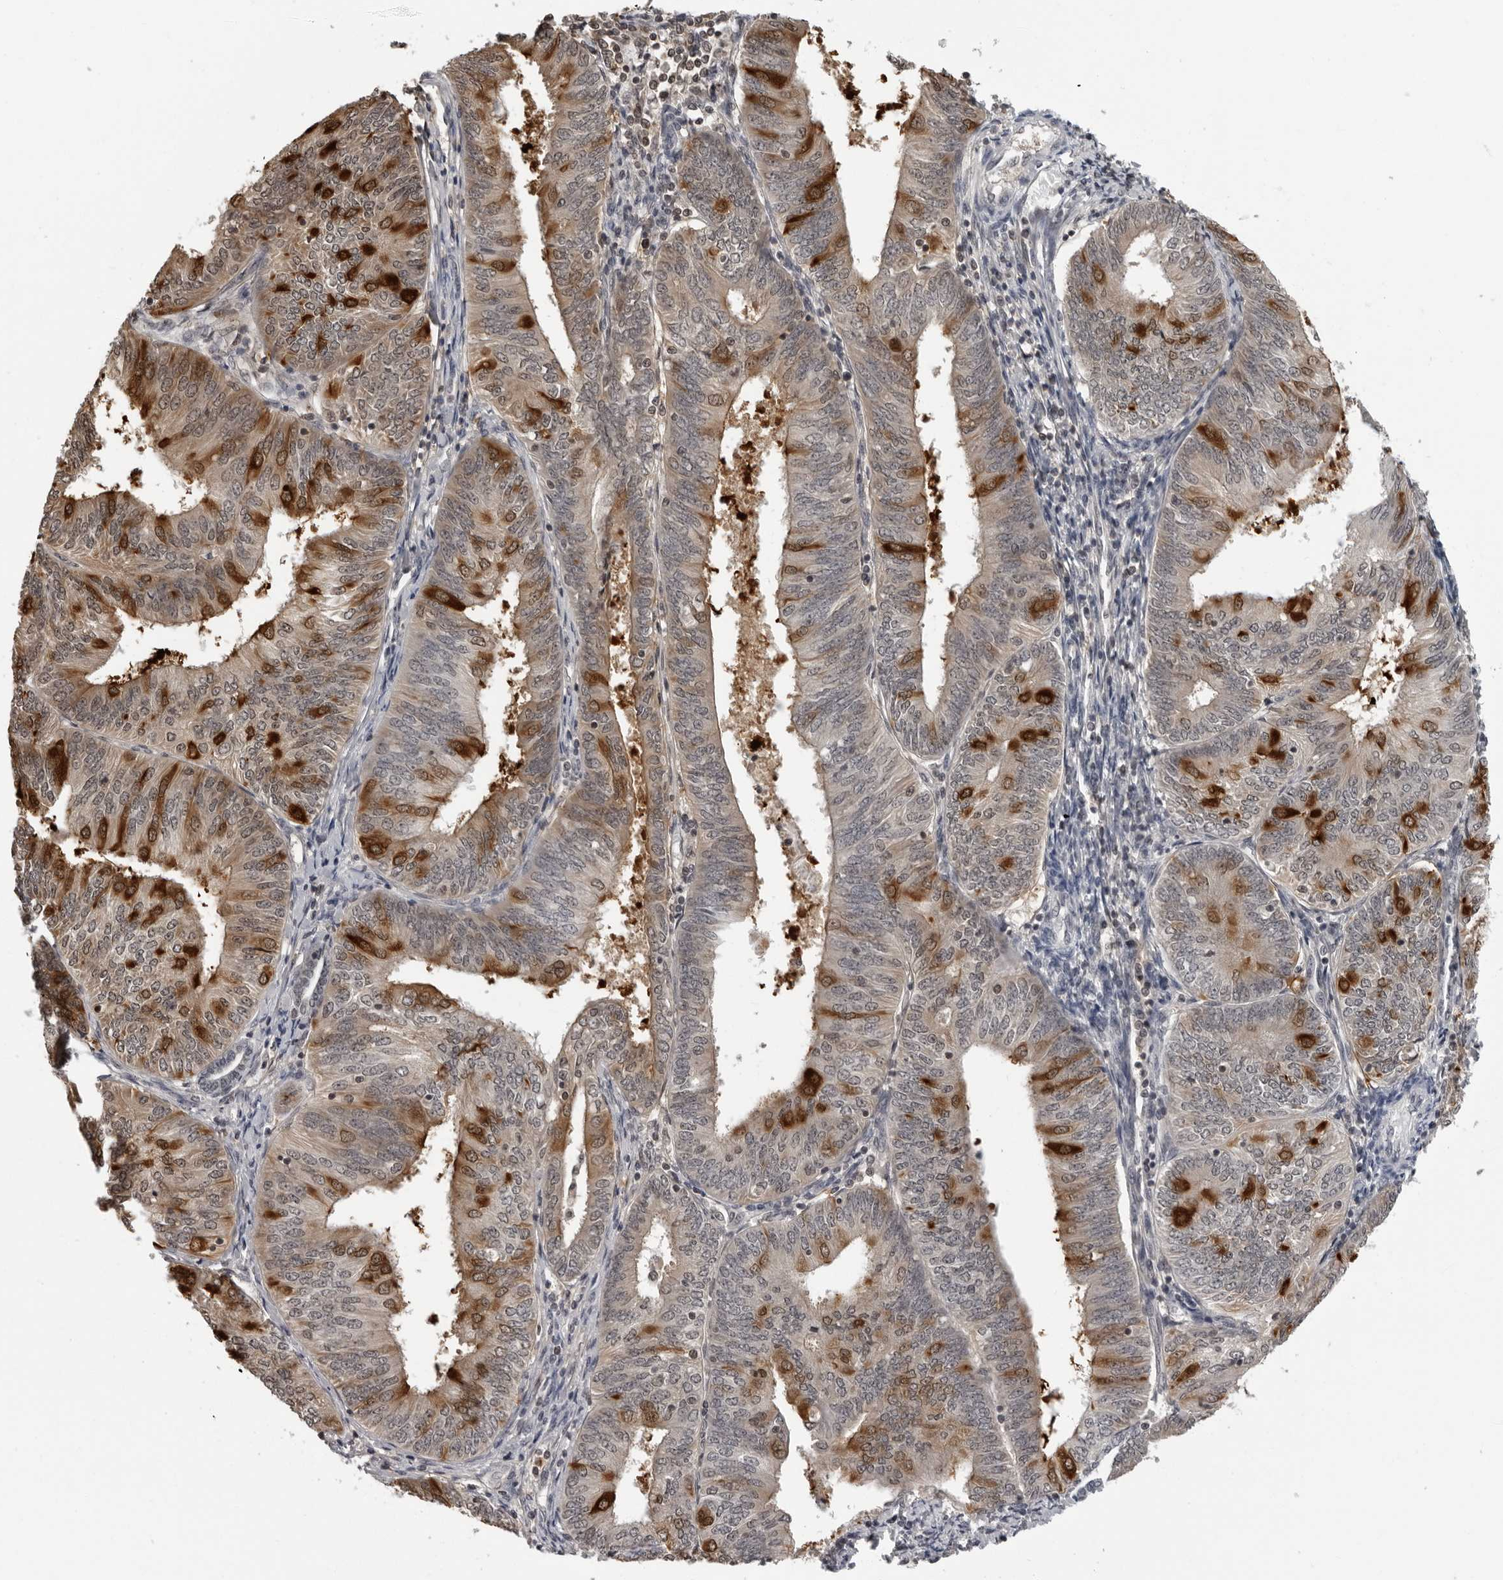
{"staining": {"intensity": "moderate", "quantity": ">75%", "location": "cytoplasmic/membranous"}, "tissue": "endometrial cancer", "cell_type": "Tumor cells", "image_type": "cancer", "snomed": [{"axis": "morphology", "description": "Adenocarcinoma, NOS"}, {"axis": "topography", "description": "Endometrium"}], "caption": "Protein staining of endometrial cancer (adenocarcinoma) tissue displays moderate cytoplasmic/membranous staining in approximately >75% of tumor cells.", "gene": "HSPH1", "patient": {"sex": "female", "age": 58}}